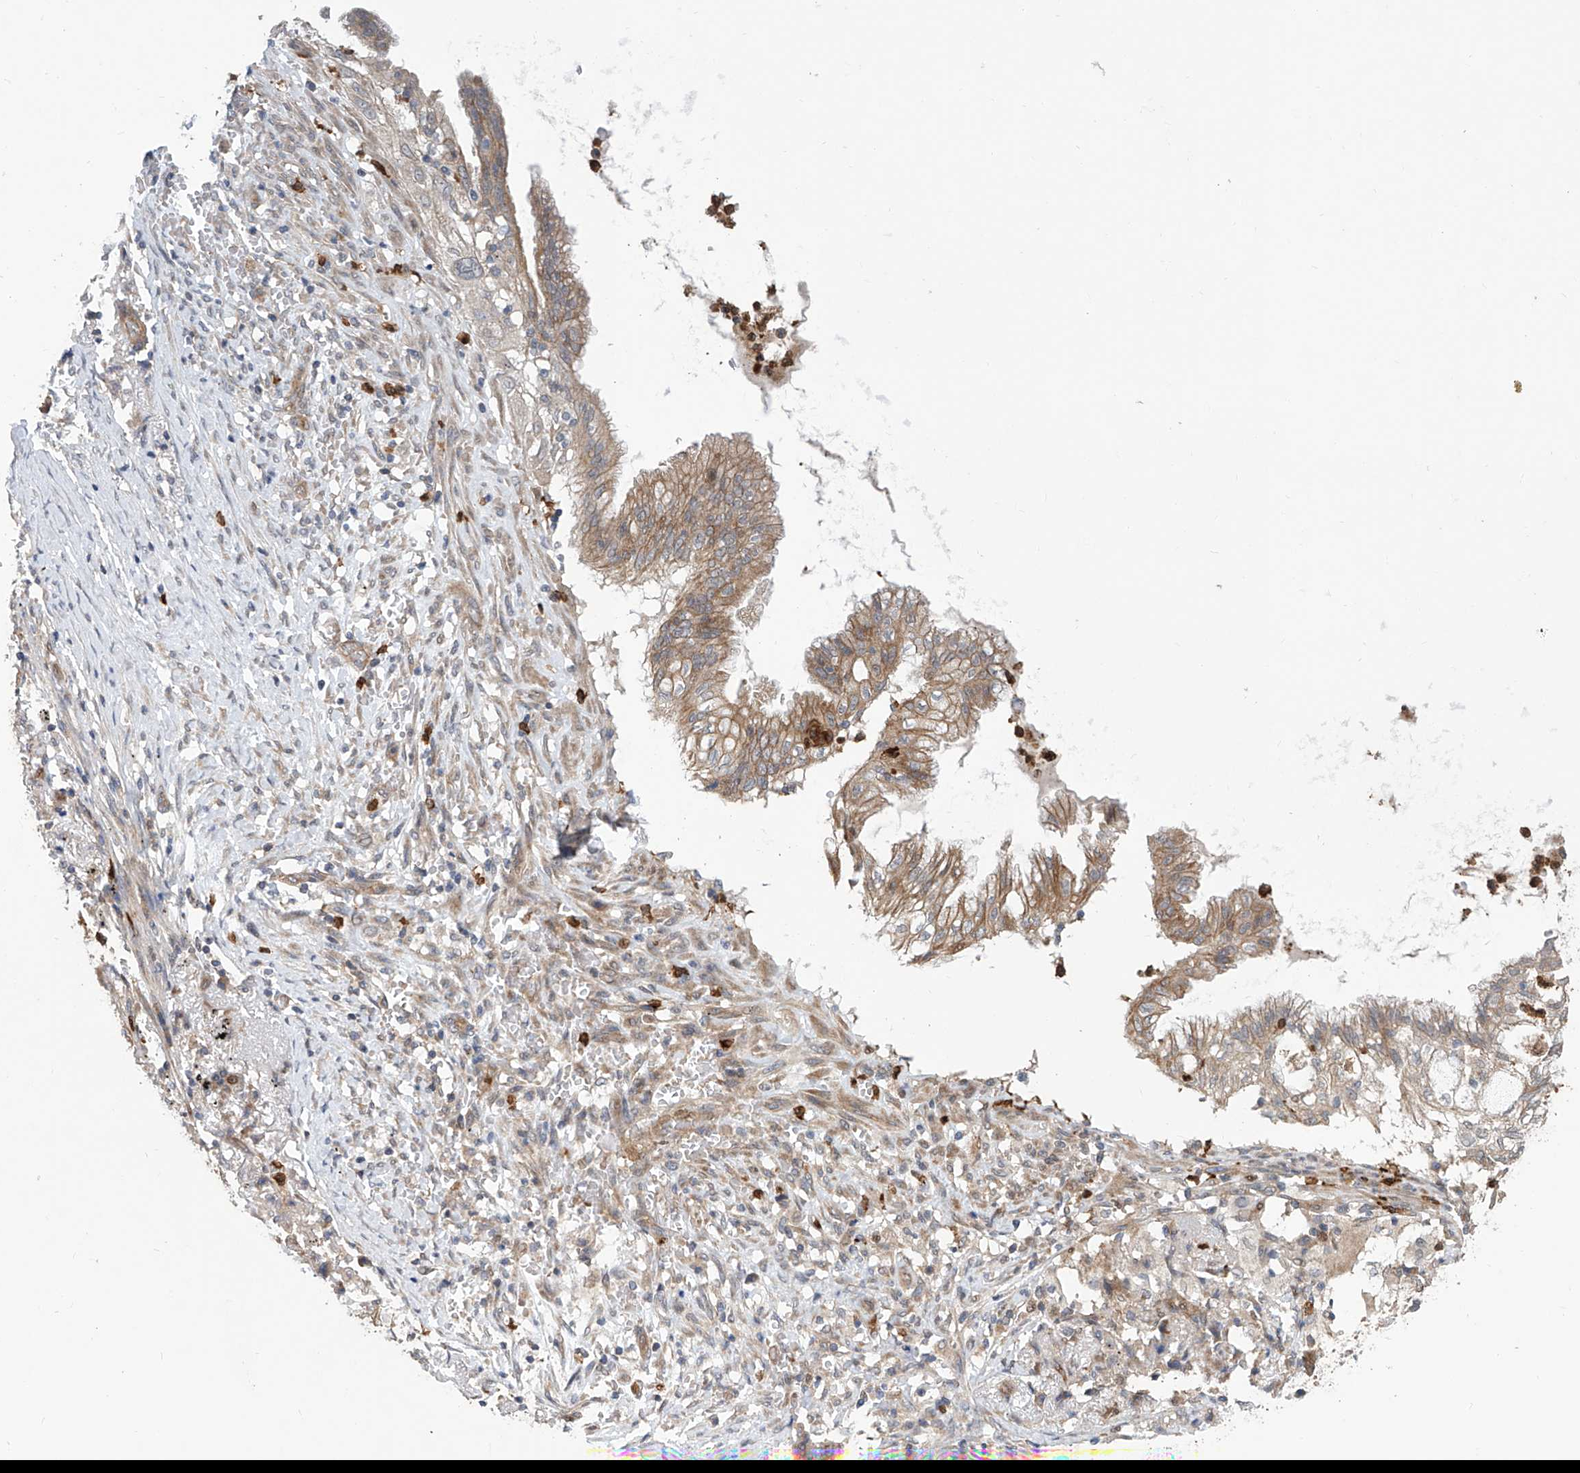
{"staining": {"intensity": "moderate", "quantity": ">75%", "location": "cytoplasmic/membranous"}, "tissue": "lung cancer", "cell_type": "Tumor cells", "image_type": "cancer", "snomed": [{"axis": "morphology", "description": "Adenocarcinoma, NOS"}, {"axis": "topography", "description": "Lung"}], "caption": "This is a histology image of IHC staining of lung cancer, which shows moderate staining in the cytoplasmic/membranous of tumor cells.", "gene": "EIF2D", "patient": {"sex": "female", "age": 70}}